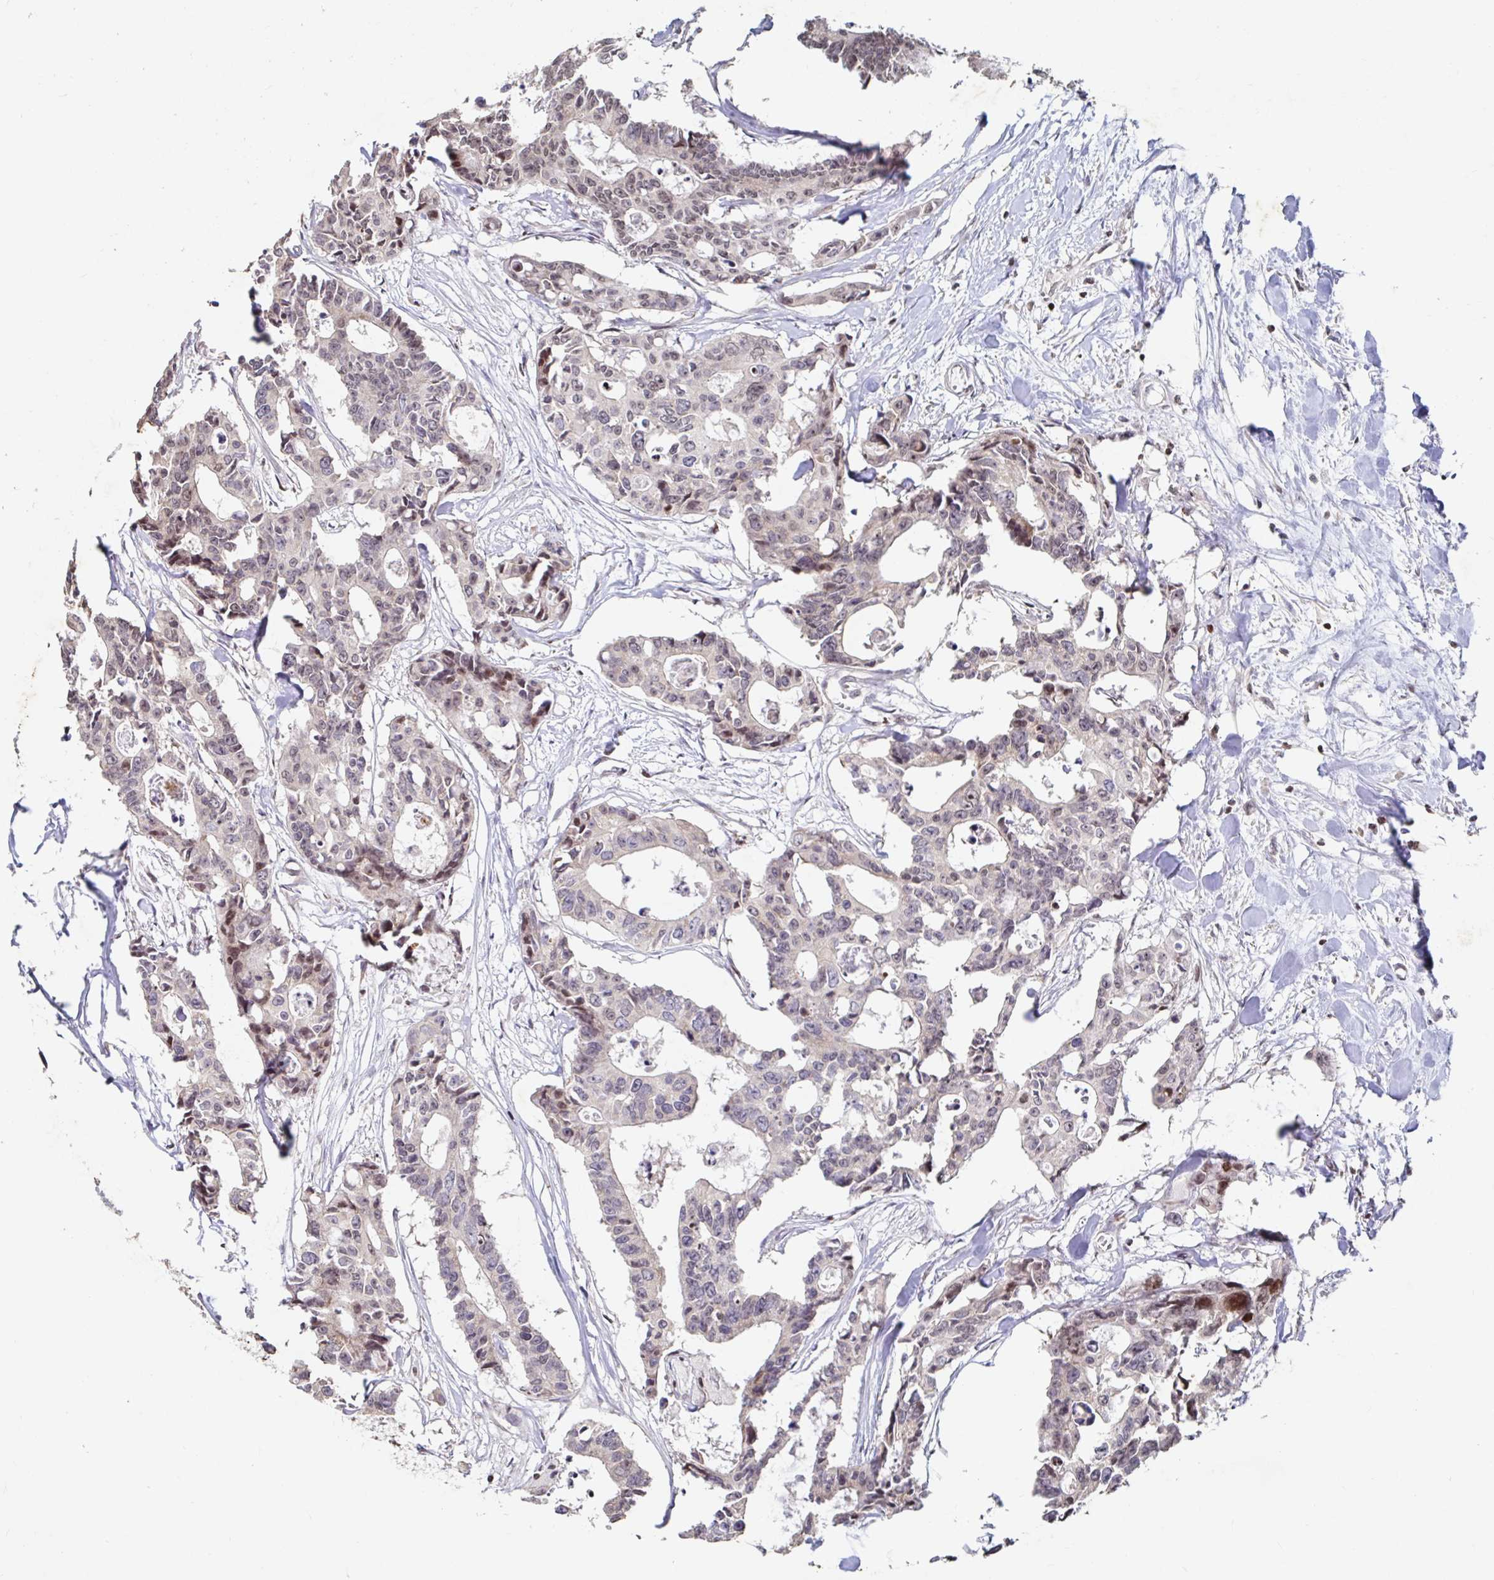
{"staining": {"intensity": "moderate", "quantity": "<25%", "location": "nuclear"}, "tissue": "colorectal cancer", "cell_type": "Tumor cells", "image_type": "cancer", "snomed": [{"axis": "morphology", "description": "Adenocarcinoma, NOS"}, {"axis": "topography", "description": "Rectum"}], "caption": "Tumor cells reveal moderate nuclear positivity in about <25% of cells in adenocarcinoma (colorectal). Immunohistochemistry (ihc) stains the protein of interest in brown and the nuclei are stained blue.", "gene": "C19orf53", "patient": {"sex": "male", "age": 57}}